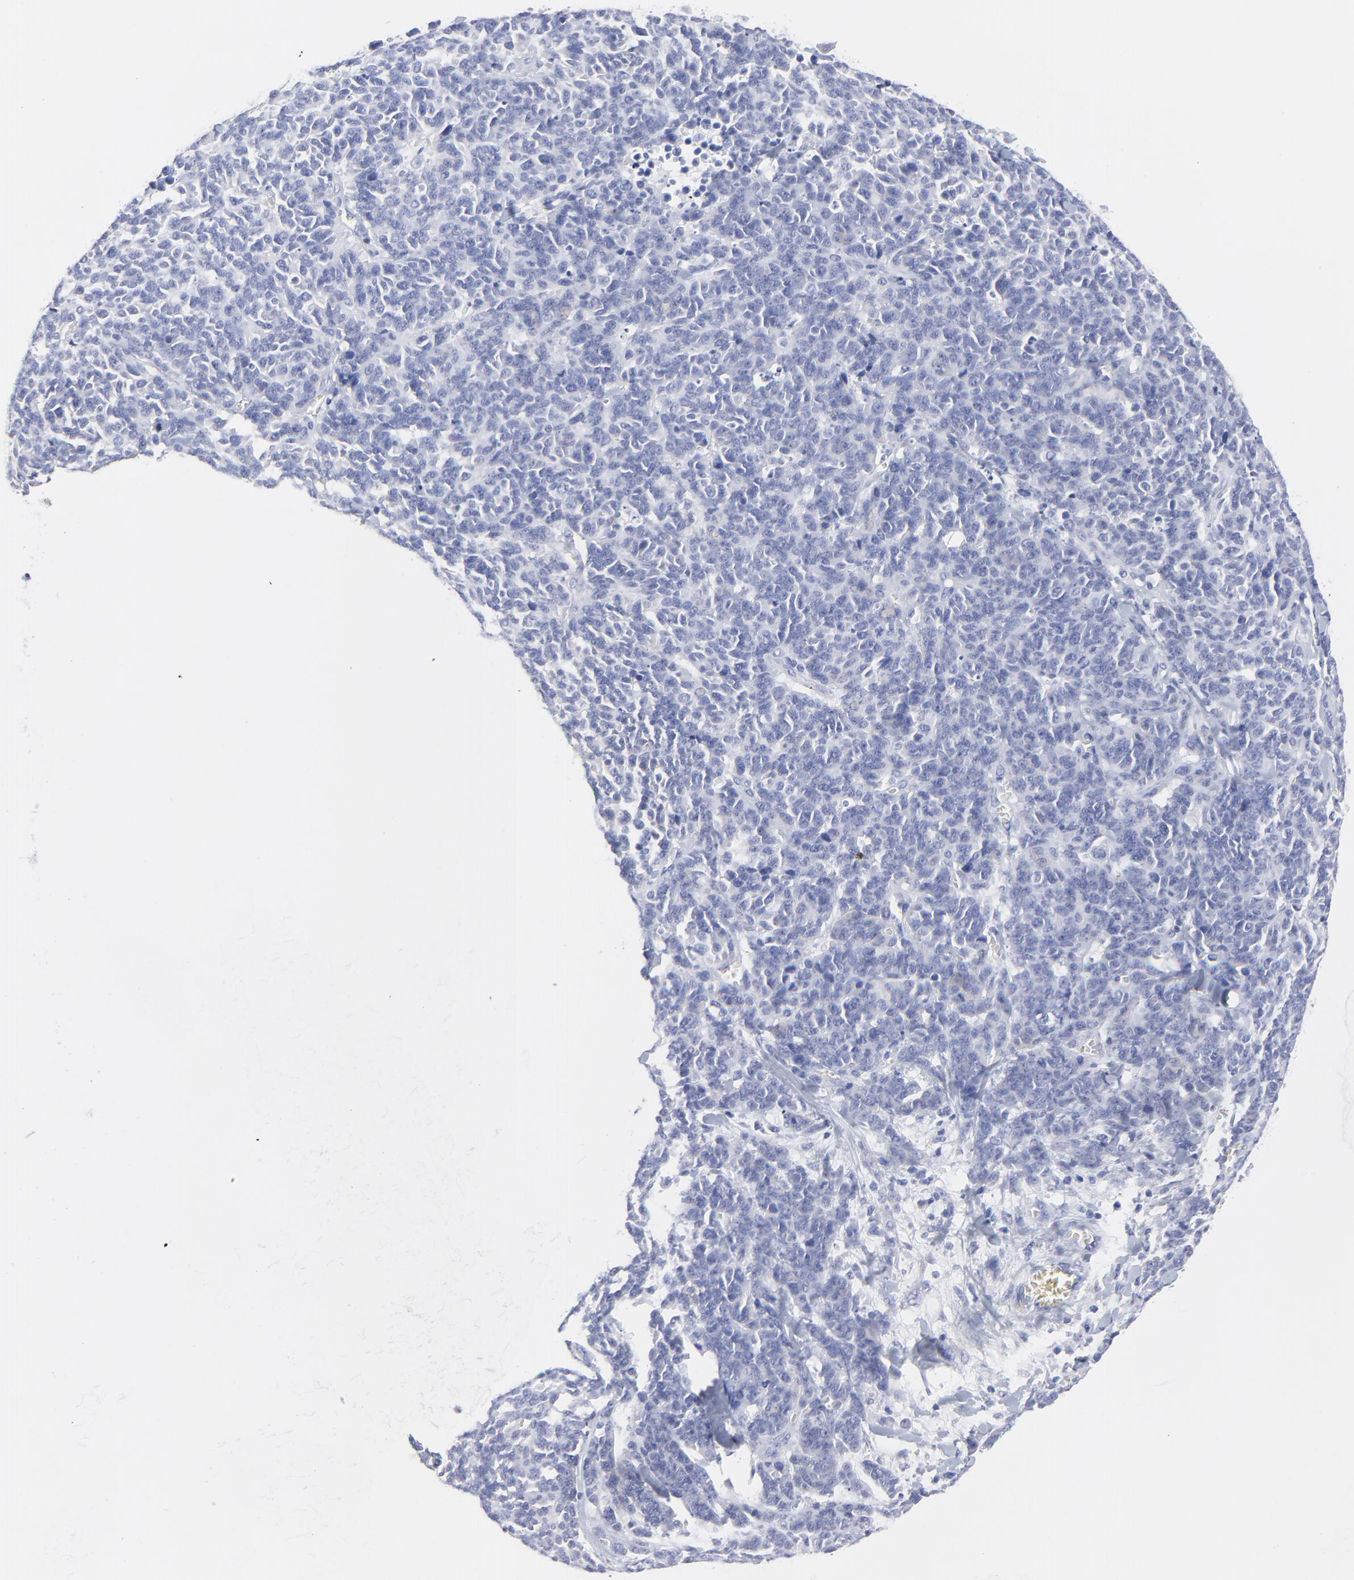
{"staining": {"intensity": "negative", "quantity": "none", "location": "none"}, "tissue": "lung cancer", "cell_type": "Tumor cells", "image_type": "cancer", "snomed": [{"axis": "morphology", "description": "Neoplasm, malignant, NOS"}, {"axis": "topography", "description": "Lung"}], "caption": "Immunohistochemistry of lung malignant neoplasm reveals no expression in tumor cells.", "gene": "DUSP9", "patient": {"sex": "female", "age": 58}}